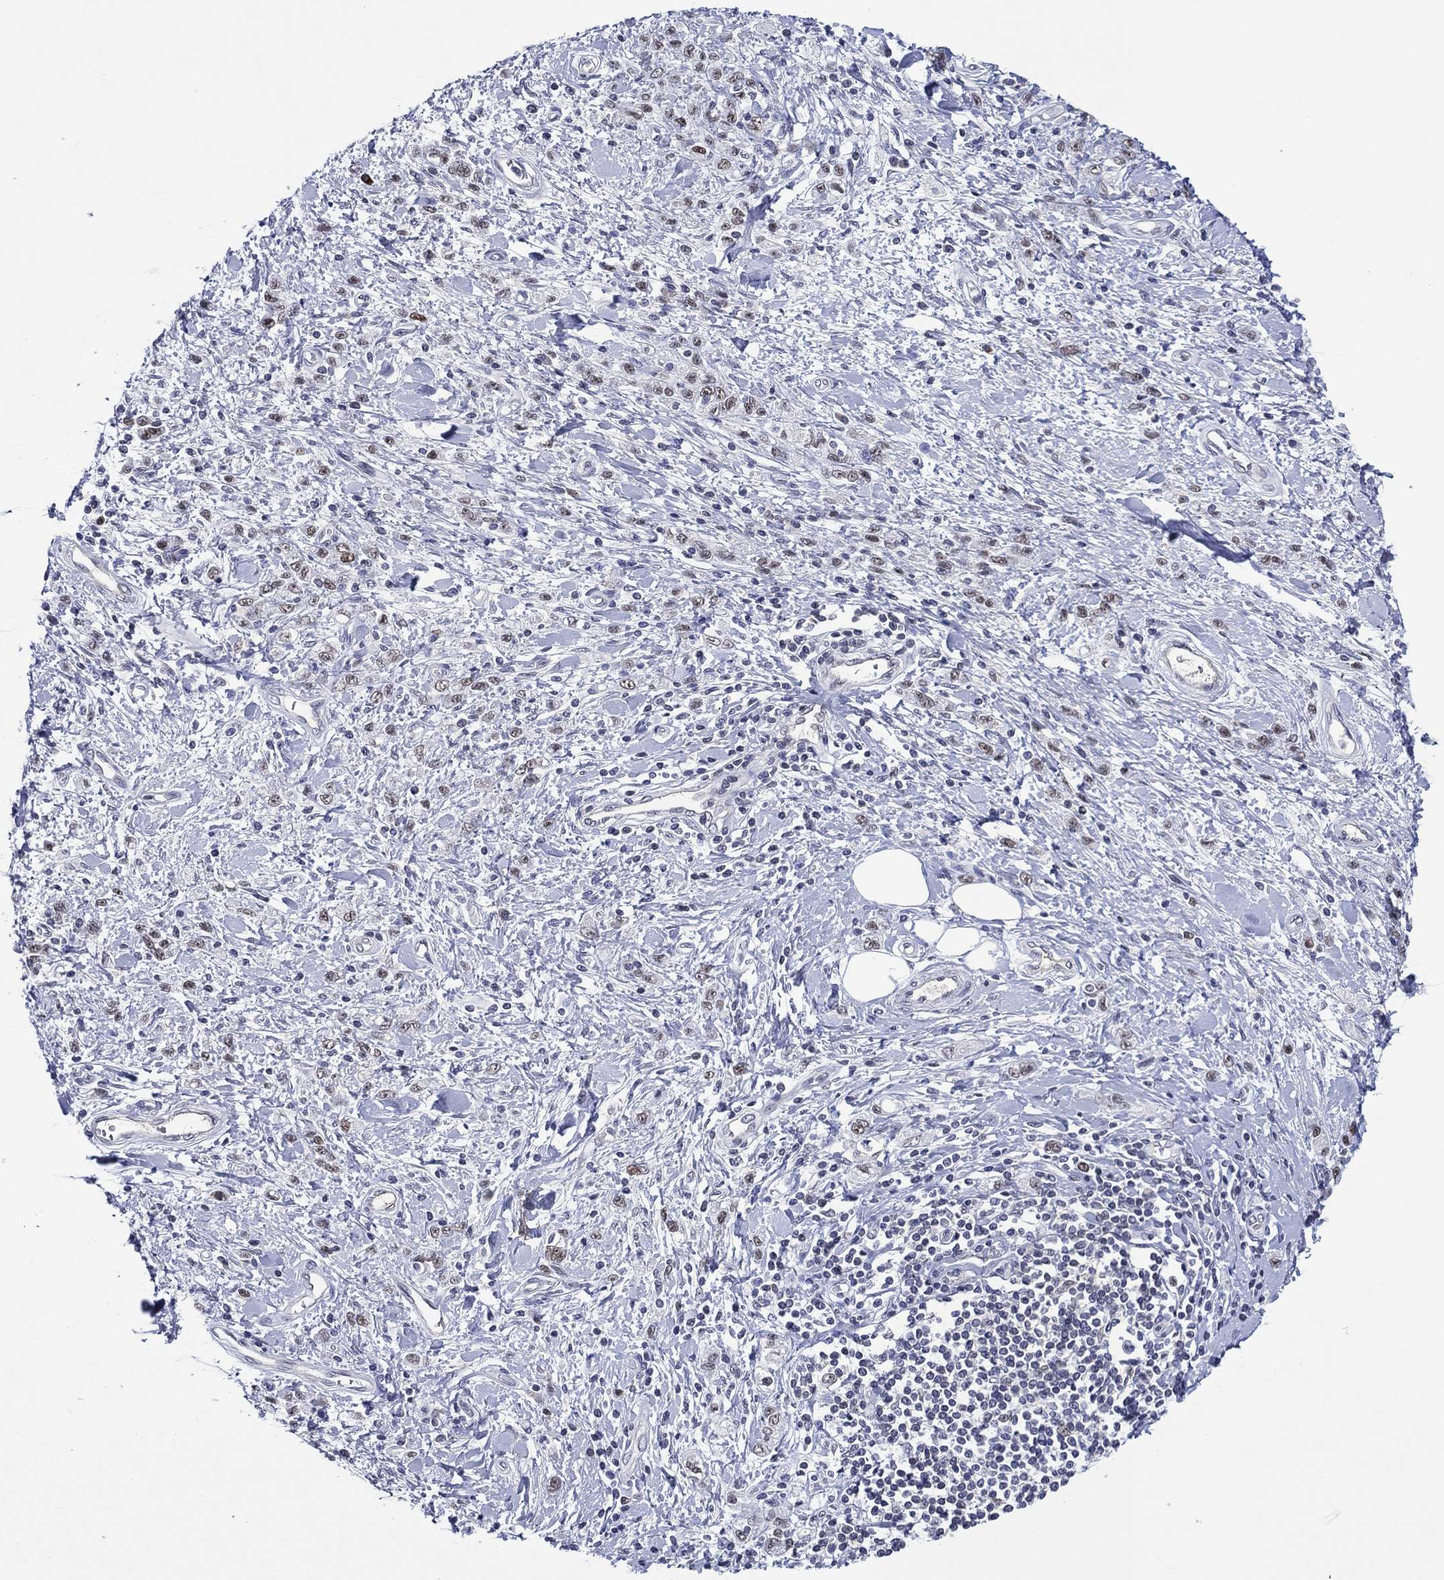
{"staining": {"intensity": "moderate", "quantity": "<25%", "location": "nuclear"}, "tissue": "stomach cancer", "cell_type": "Tumor cells", "image_type": "cancer", "snomed": [{"axis": "morphology", "description": "Adenocarcinoma, NOS"}, {"axis": "topography", "description": "Stomach"}], "caption": "Moderate nuclear staining for a protein is seen in about <25% of tumor cells of stomach adenocarcinoma using immunohistochemistry.", "gene": "GATA6", "patient": {"sex": "male", "age": 77}}